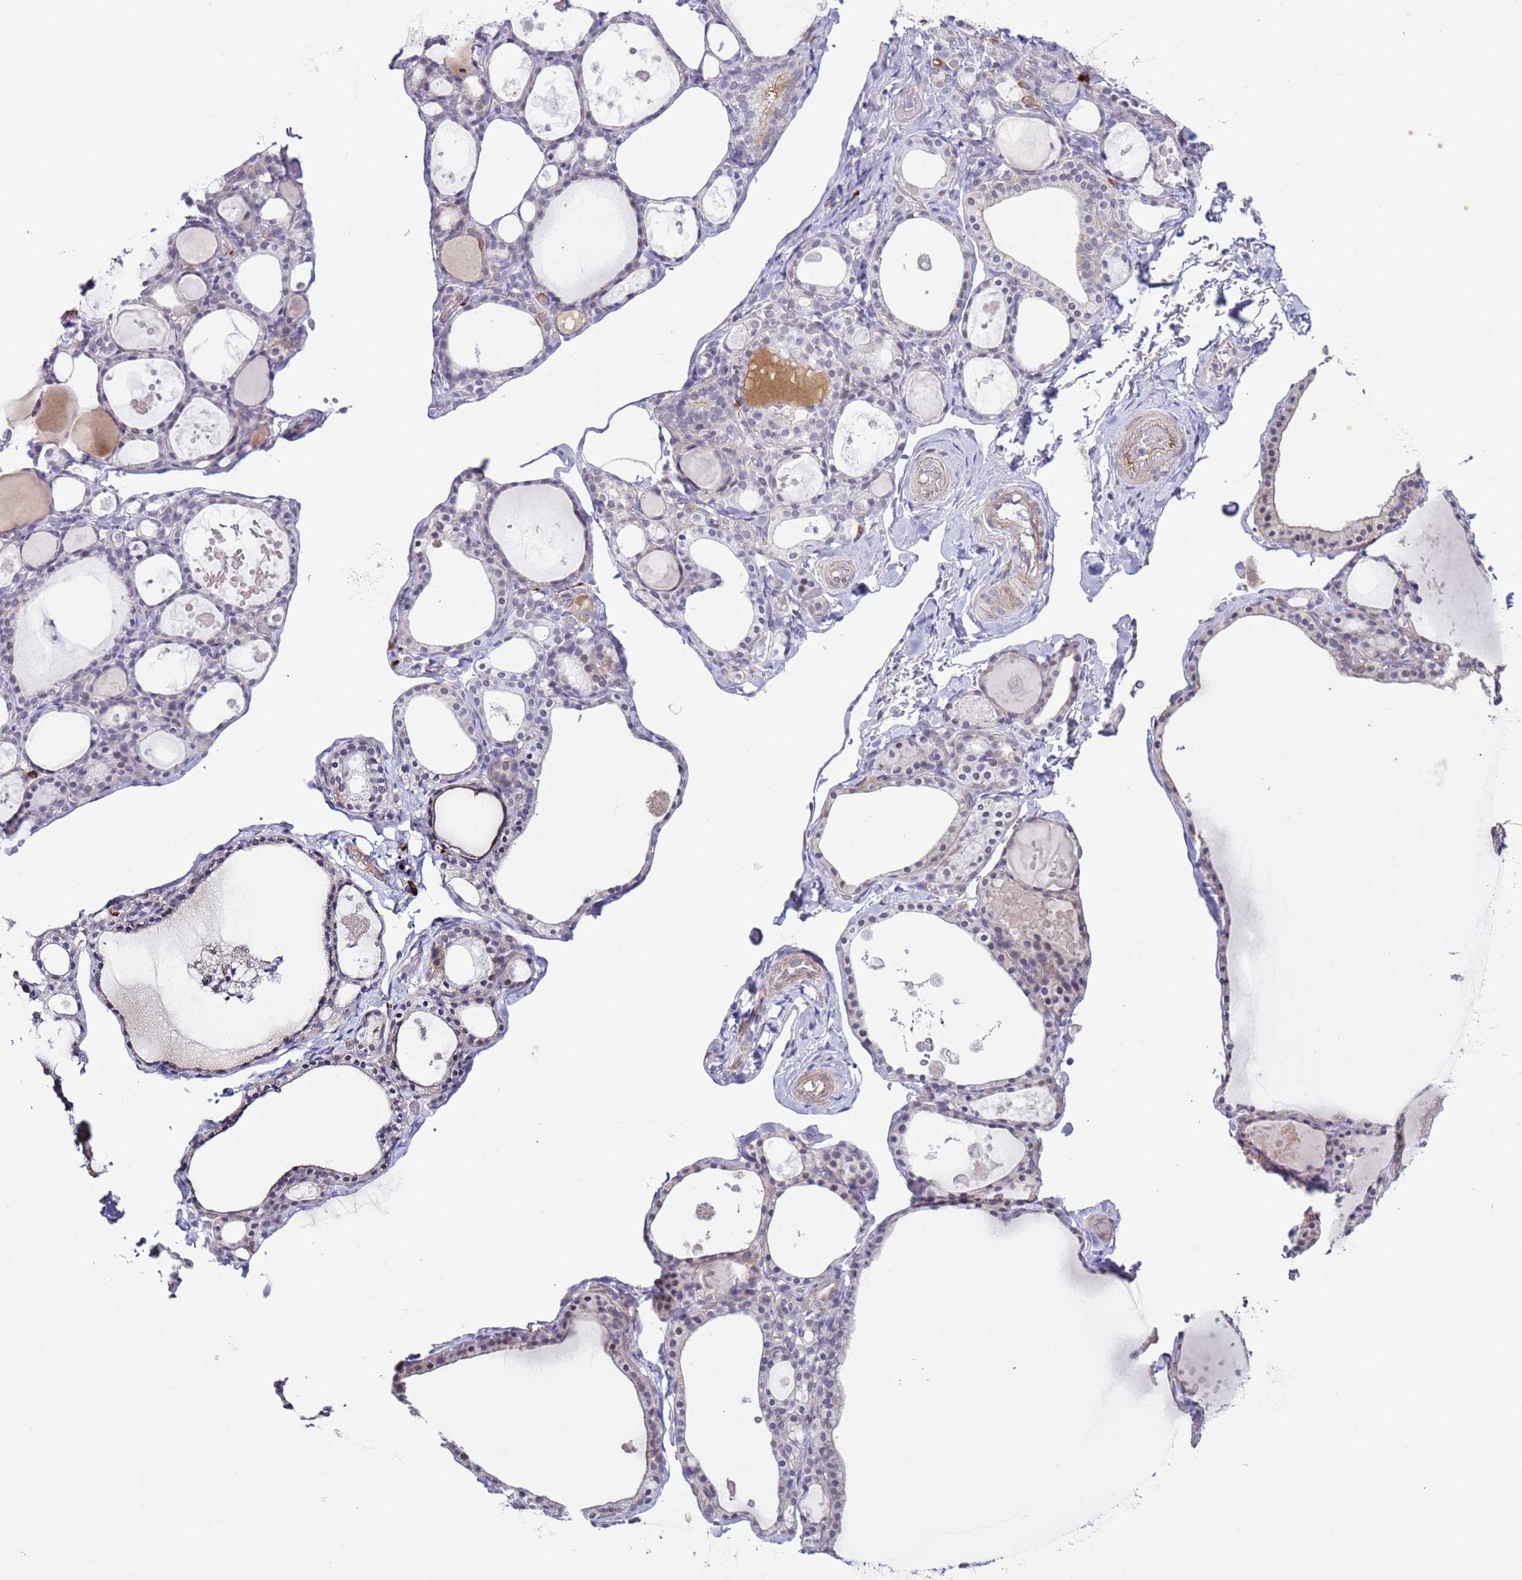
{"staining": {"intensity": "weak", "quantity": "<25%", "location": "cytoplasmic/membranous"}, "tissue": "thyroid gland", "cell_type": "Glandular cells", "image_type": "normal", "snomed": [{"axis": "morphology", "description": "Normal tissue, NOS"}, {"axis": "topography", "description": "Thyroid gland"}], "caption": "Immunohistochemistry micrograph of unremarkable thyroid gland stained for a protein (brown), which reveals no expression in glandular cells.", "gene": "NPAP1", "patient": {"sex": "male", "age": 56}}